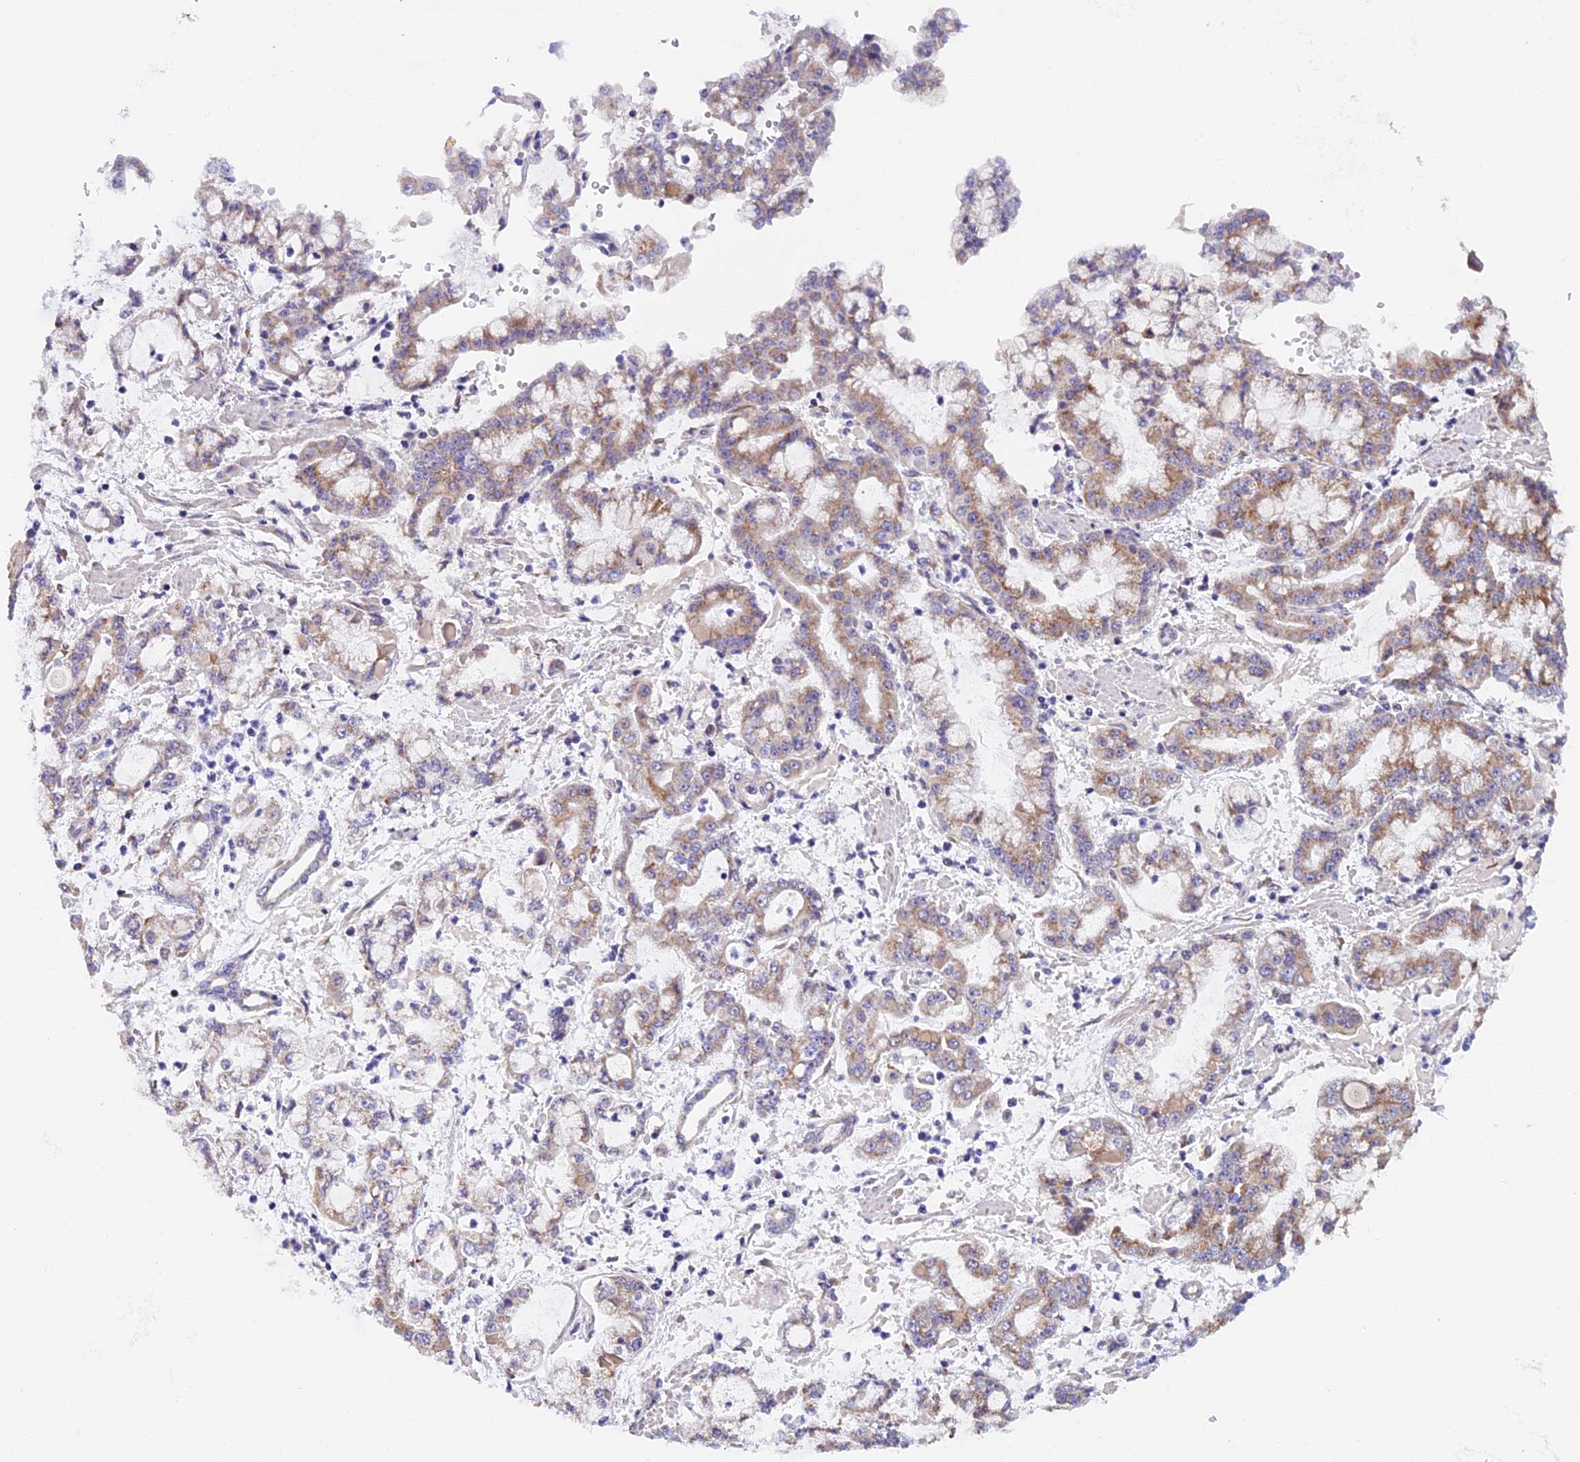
{"staining": {"intensity": "moderate", "quantity": ">75%", "location": "cytoplasmic/membranous"}, "tissue": "stomach cancer", "cell_type": "Tumor cells", "image_type": "cancer", "snomed": [{"axis": "morphology", "description": "Adenocarcinoma, NOS"}, {"axis": "topography", "description": "Stomach"}], "caption": "IHC of human stomach cancer (adenocarcinoma) reveals medium levels of moderate cytoplasmic/membranous staining in about >75% of tumor cells.", "gene": "ZNF317", "patient": {"sex": "male", "age": 76}}